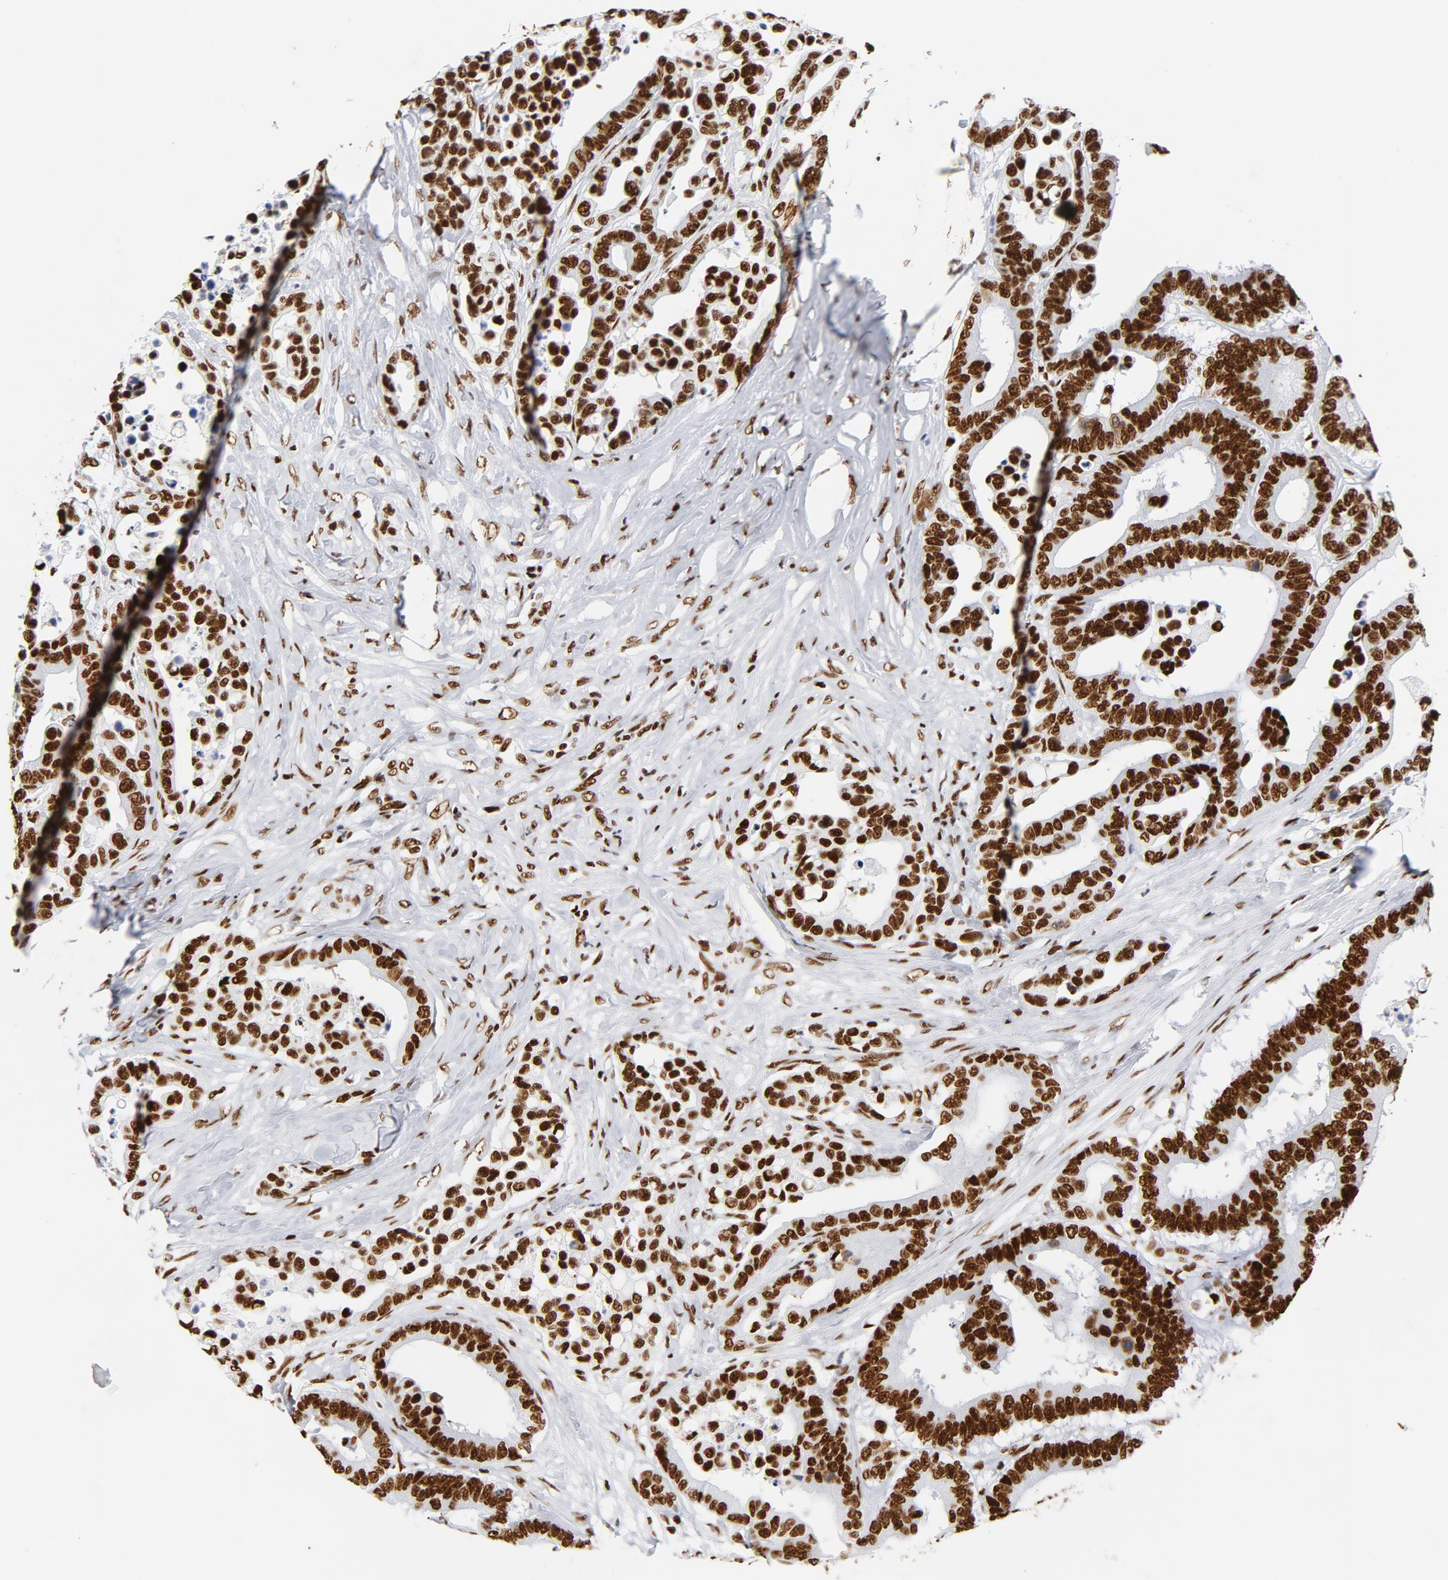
{"staining": {"intensity": "strong", "quantity": ">75%", "location": "nuclear"}, "tissue": "colorectal cancer", "cell_type": "Tumor cells", "image_type": "cancer", "snomed": [{"axis": "morphology", "description": "Adenocarcinoma, NOS"}, {"axis": "topography", "description": "Colon"}], "caption": "High-power microscopy captured an immunohistochemistry (IHC) histopathology image of colorectal adenocarcinoma, revealing strong nuclear expression in about >75% of tumor cells.", "gene": "XRCC5", "patient": {"sex": "male", "age": 82}}